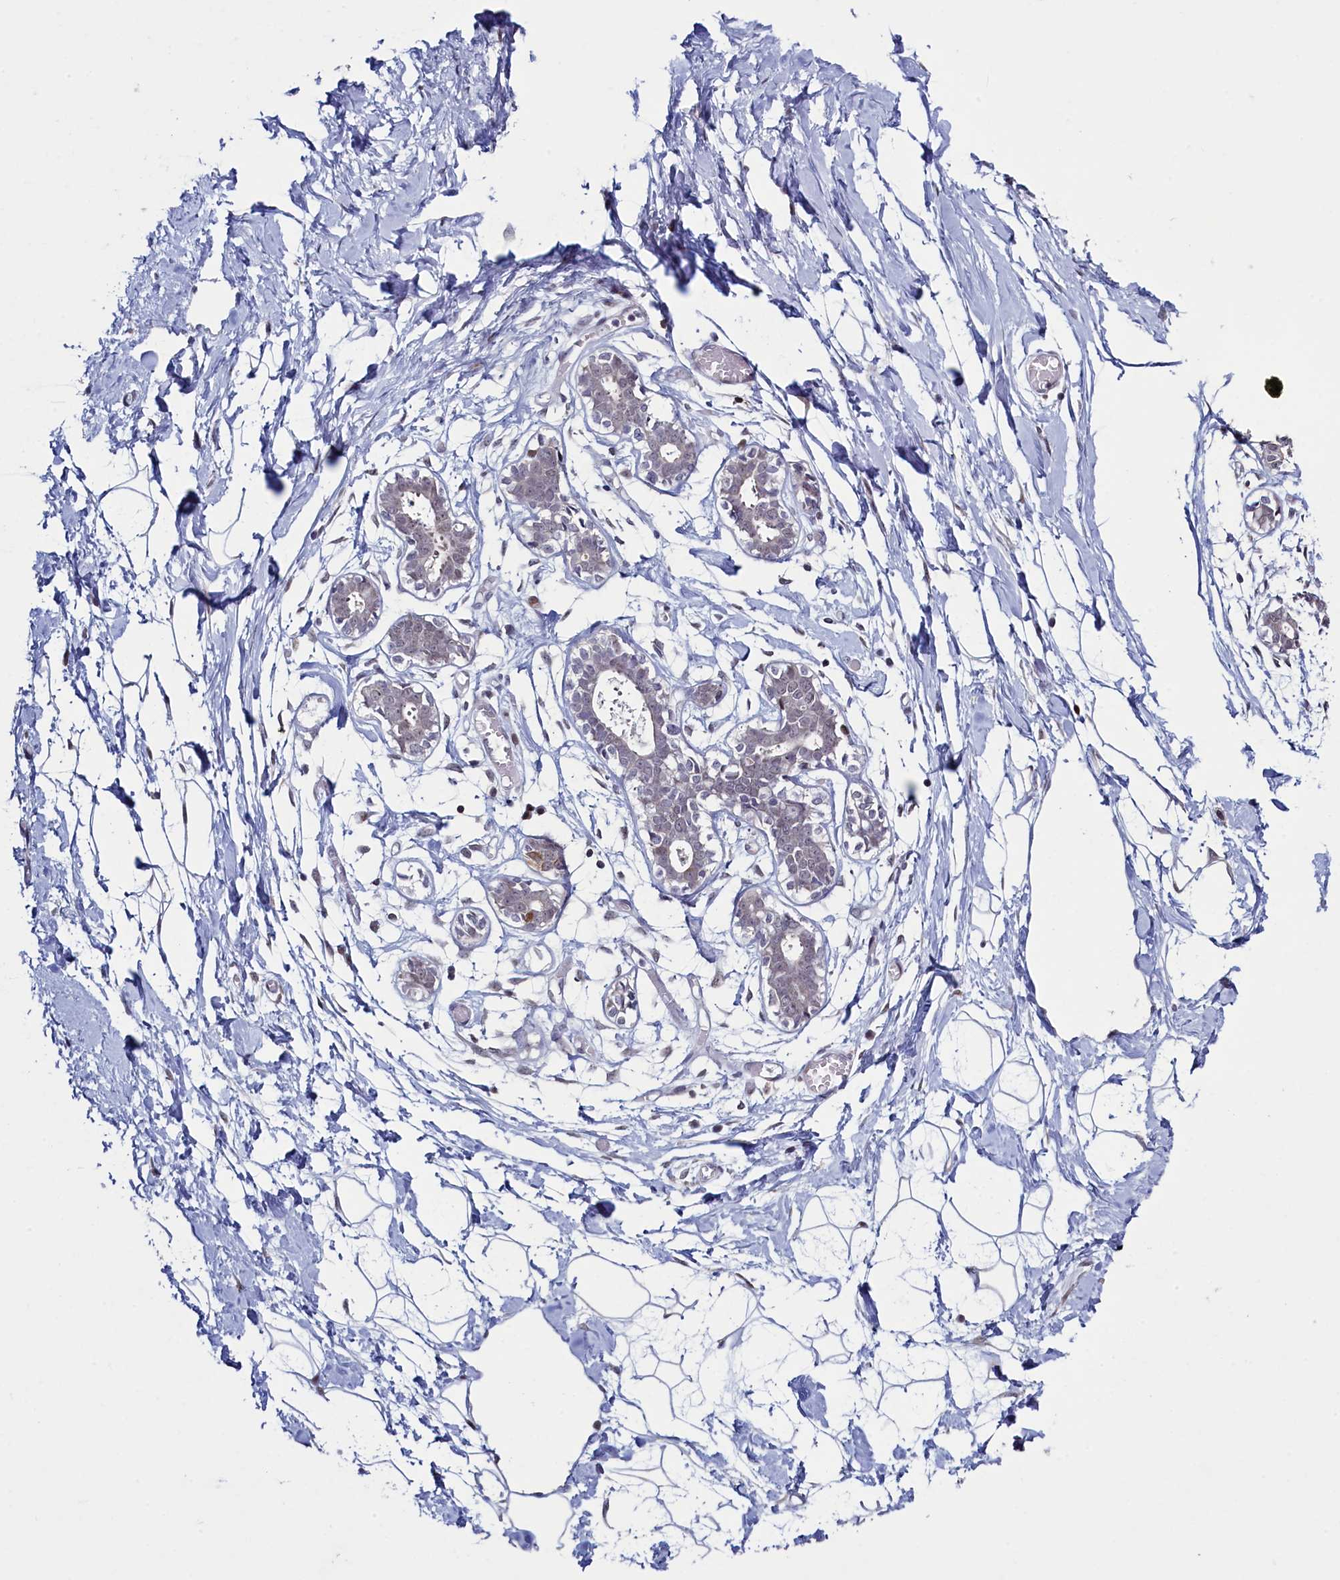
{"staining": {"intensity": "negative", "quantity": "none", "location": "none"}, "tissue": "breast", "cell_type": "Adipocytes", "image_type": "normal", "snomed": [{"axis": "morphology", "description": "Normal tissue, NOS"}, {"axis": "topography", "description": "Breast"}], "caption": "Benign breast was stained to show a protein in brown. There is no significant positivity in adipocytes.", "gene": "ATF7IP2", "patient": {"sex": "female", "age": 27}}